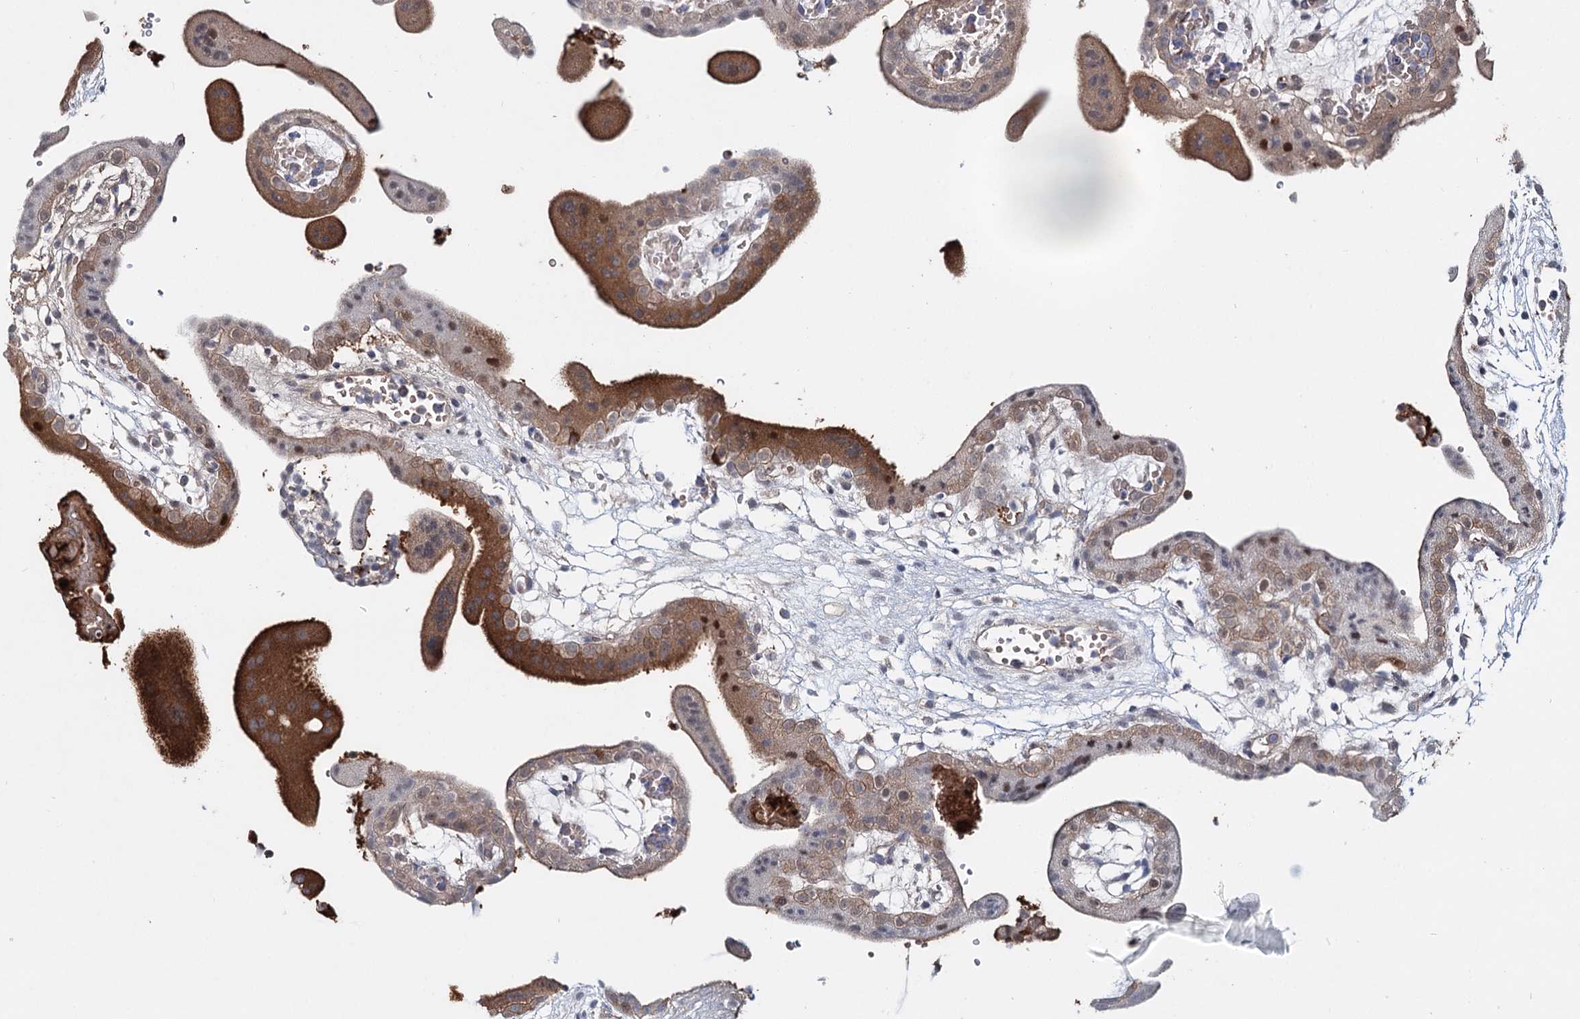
{"staining": {"intensity": "strong", "quantity": "25%-75%", "location": "cytoplasmic/membranous,nuclear"}, "tissue": "placenta", "cell_type": "Decidual cells", "image_type": "normal", "snomed": [{"axis": "morphology", "description": "Normal tissue, NOS"}, {"axis": "topography", "description": "Placenta"}], "caption": "A brown stain shows strong cytoplasmic/membranous,nuclear expression of a protein in decidual cells of unremarkable human placenta.", "gene": "WDR44", "patient": {"sex": "female", "age": 18}}